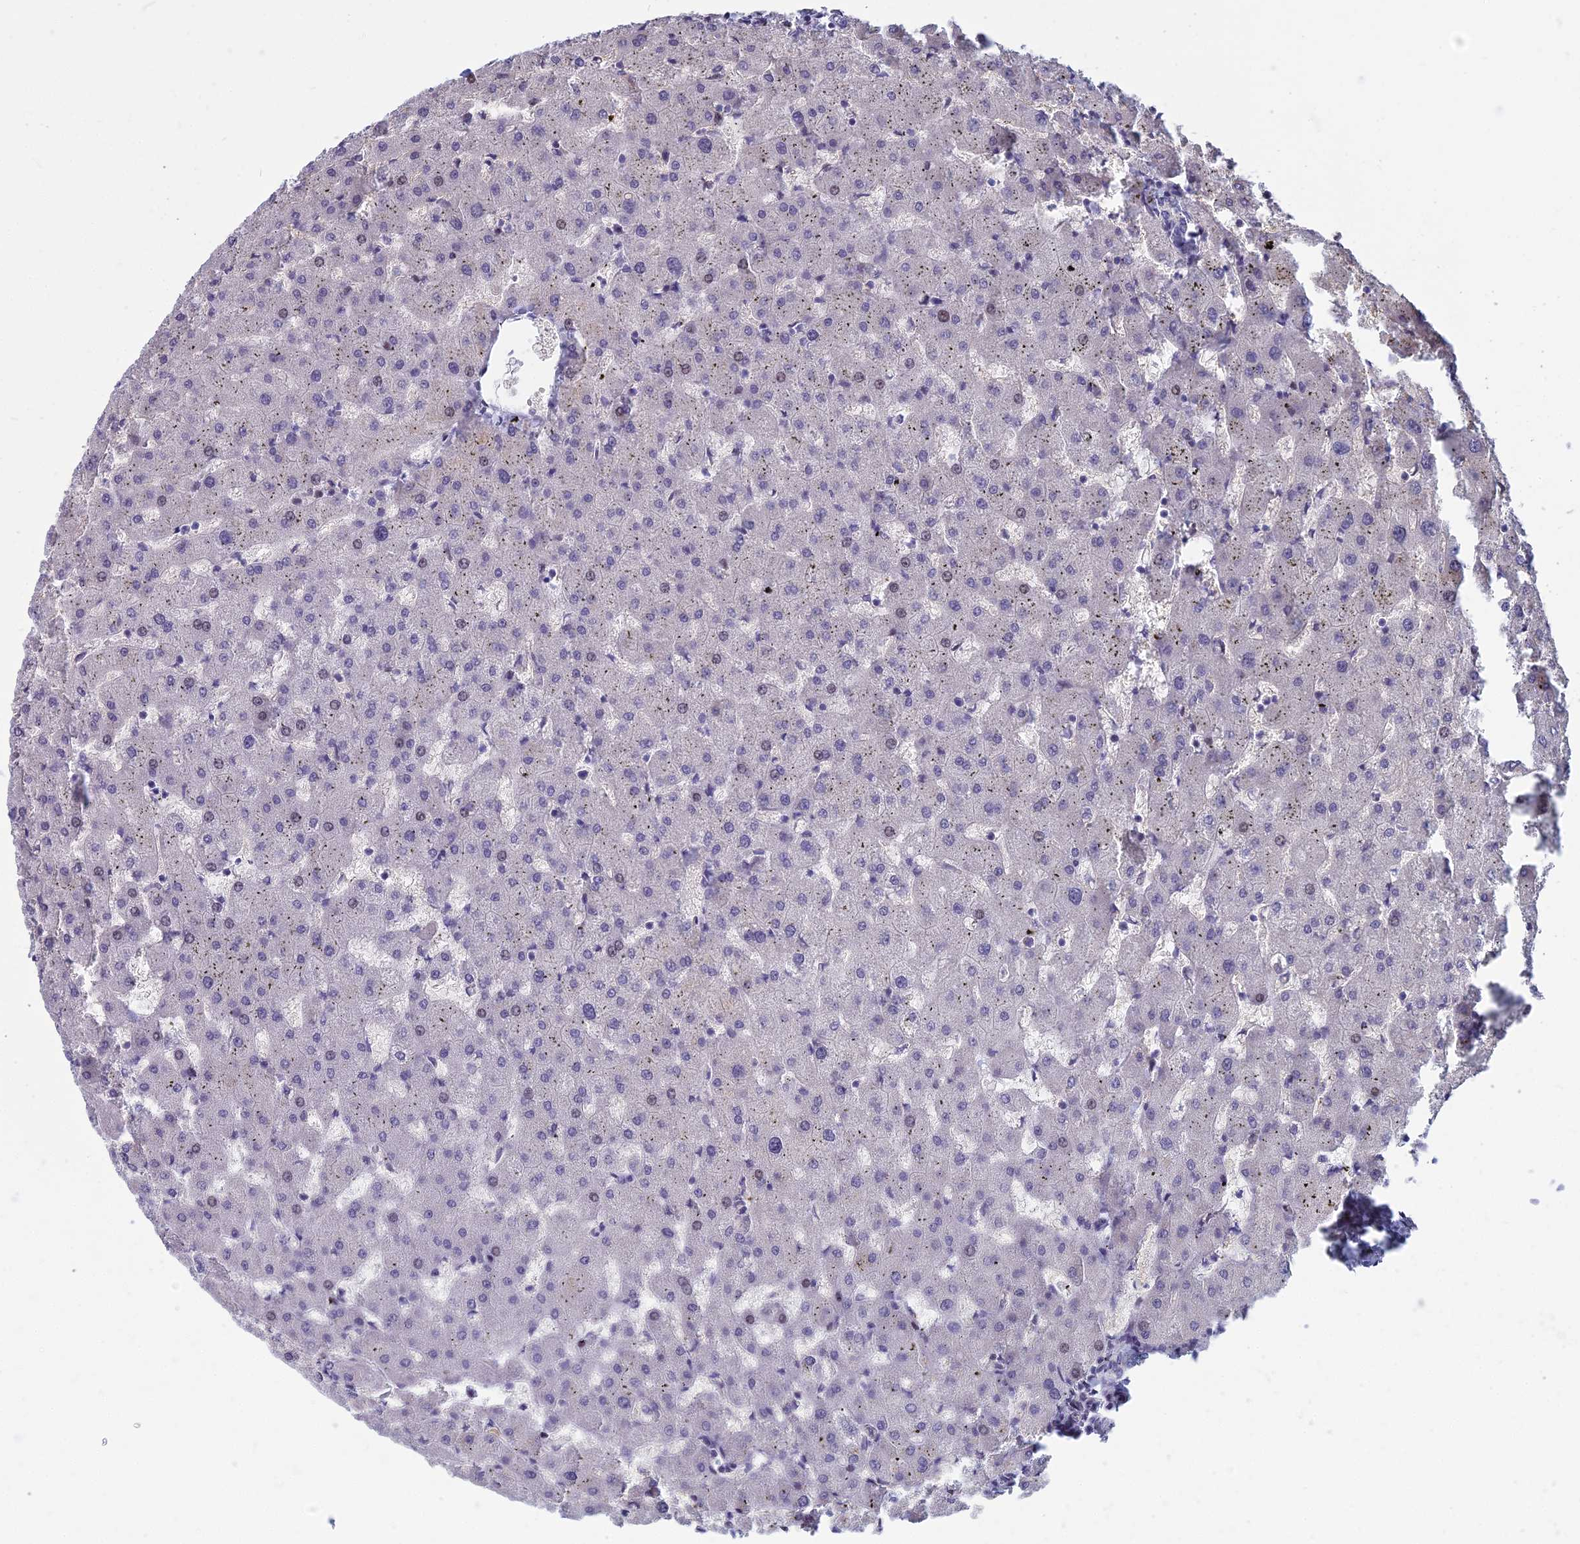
{"staining": {"intensity": "negative", "quantity": "none", "location": "none"}, "tissue": "liver", "cell_type": "Cholangiocytes", "image_type": "normal", "snomed": [{"axis": "morphology", "description": "Normal tissue, NOS"}, {"axis": "topography", "description": "Liver"}], "caption": "This is an IHC histopathology image of normal human liver. There is no staining in cholangiocytes.", "gene": "MYBPC2", "patient": {"sex": "female", "age": 63}}